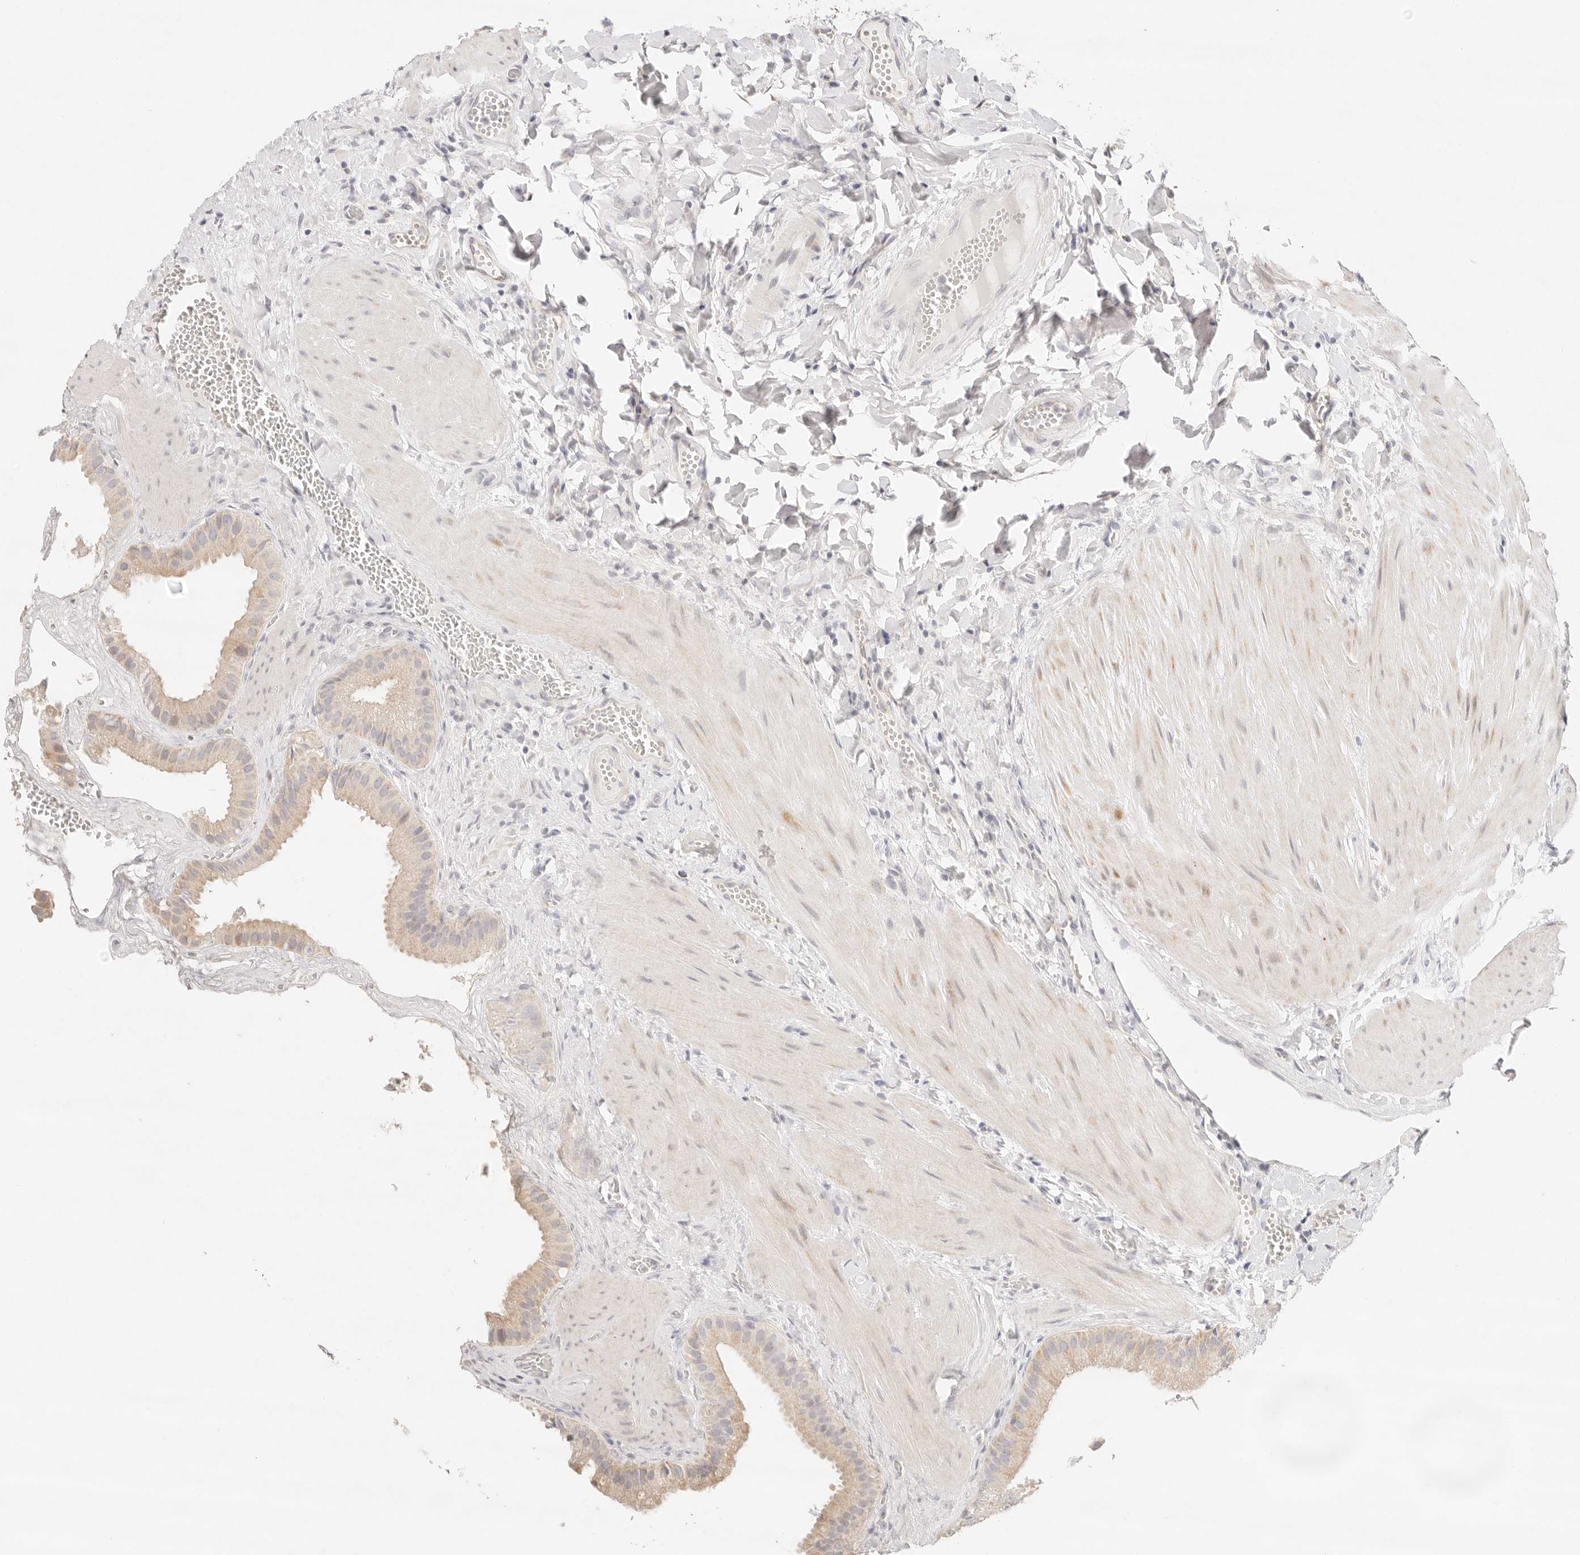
{"staining": {"intensity": "weak", "quantity": ">75%", "location": "cytoplasmic/membranous"}, "tissue": "gallbladder", "cell_type": "Glandular cells", "image_type": "normal", "snomed": [{"axis": "morphology", "description": "Normal tissue, NOS"}, {"axis": "topography", "description": "Gallbladder"}], "caption": "Gallbladder stained with a brown dye exhibits weak cytoplasmic/membranous positive staining in about >75% of glandular cells.", "gene": "GPR156", "patient": {"sex": "male", "age": 55}}